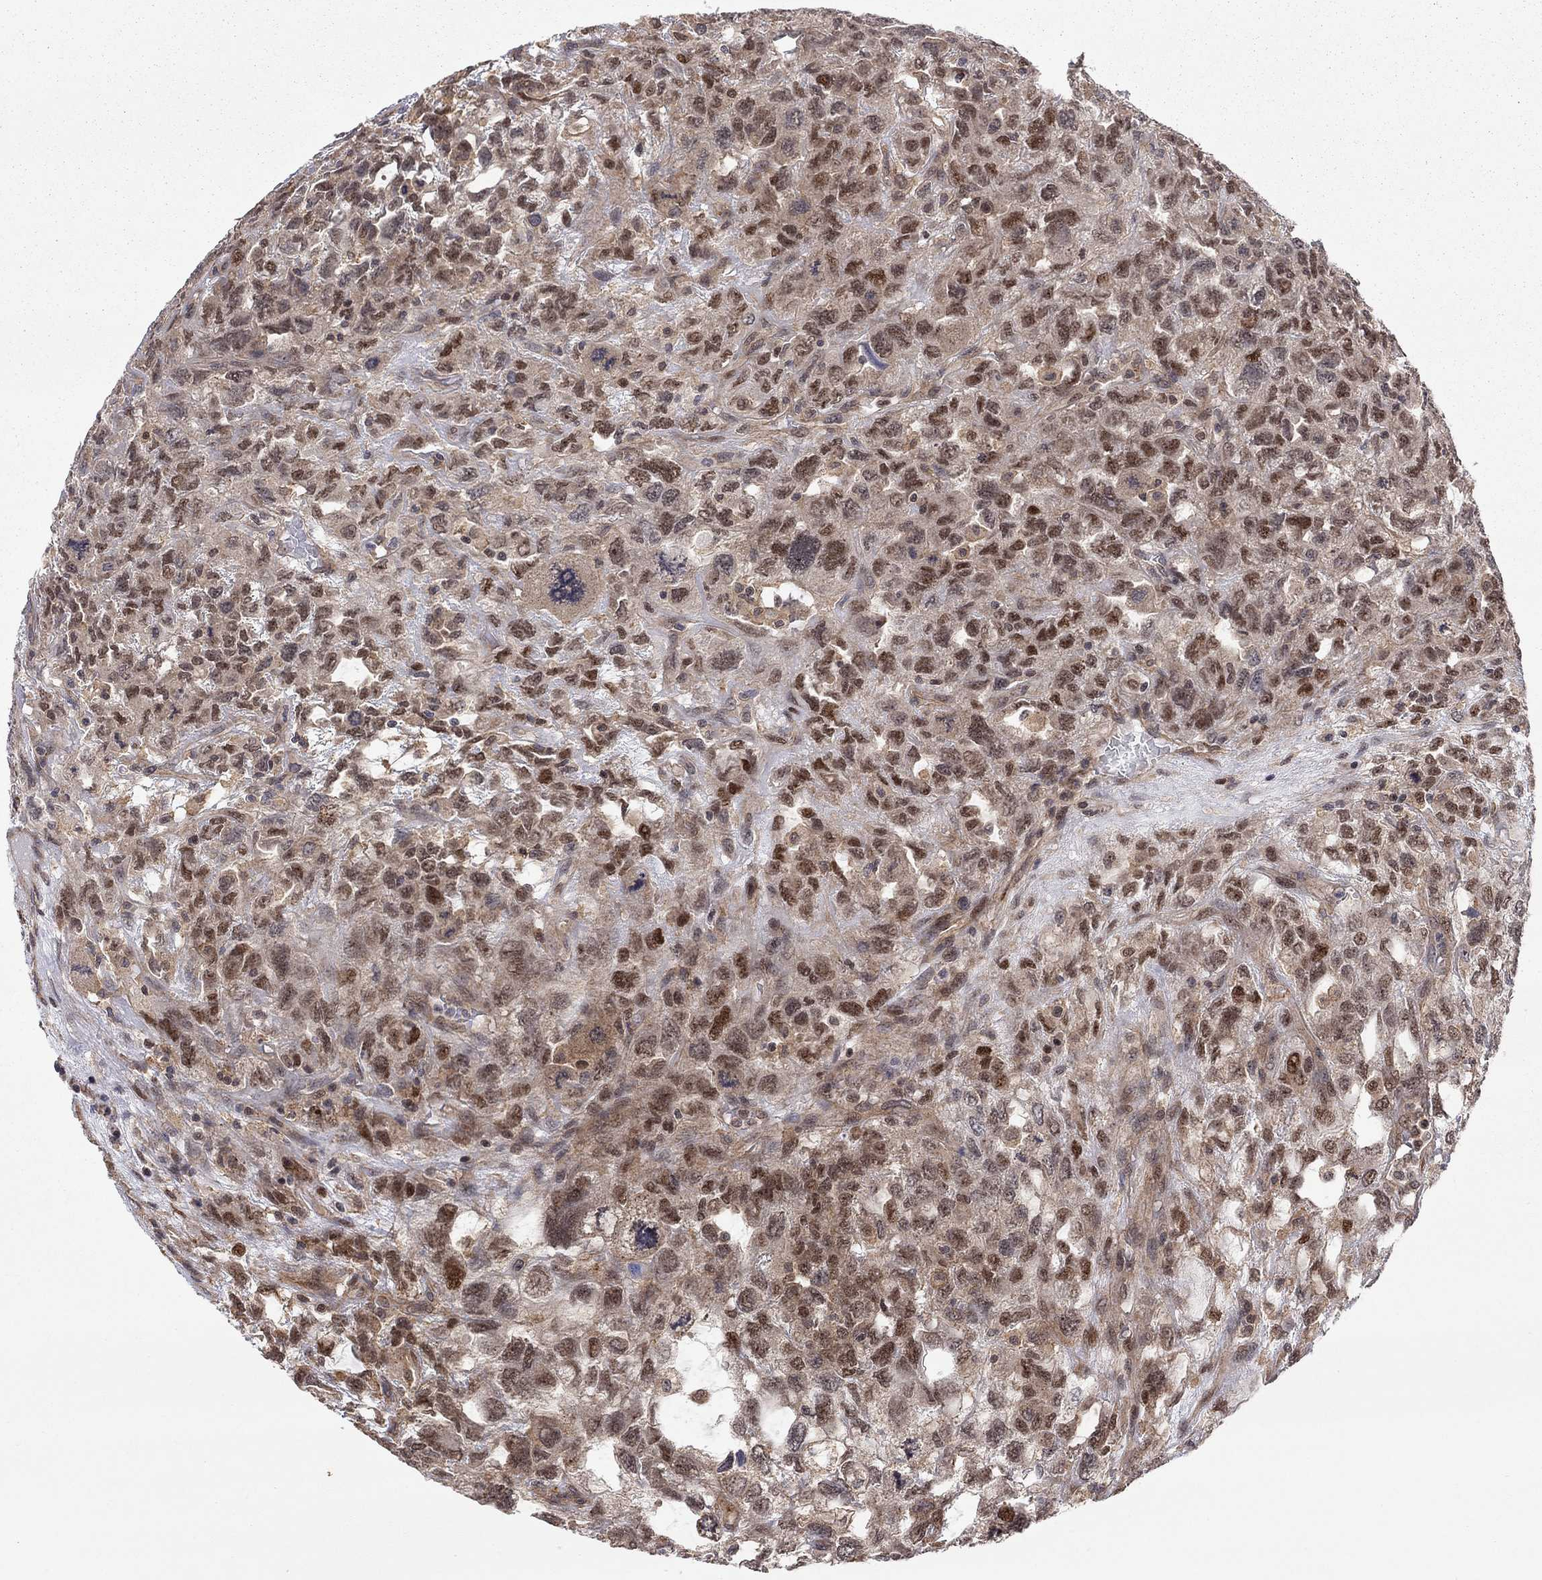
{"staining": {"intensity": "strong", "quantity": "<25%", "location": "nuclear"}, "tissue": "testis cancer", "cell_type": "Tumor cells", "image_type": "cancer", "snomed": [{"axis": "morphology", "description": "Seminoma, NOS"}, {"axis": "topography", "description": "Testis"}], "caption": "A brown stain shows strong nuclear positivity of a protein in testis seminoma tumor cells.", "gene": "TDP1", "patient": {"sex": "male", "age": 52}}